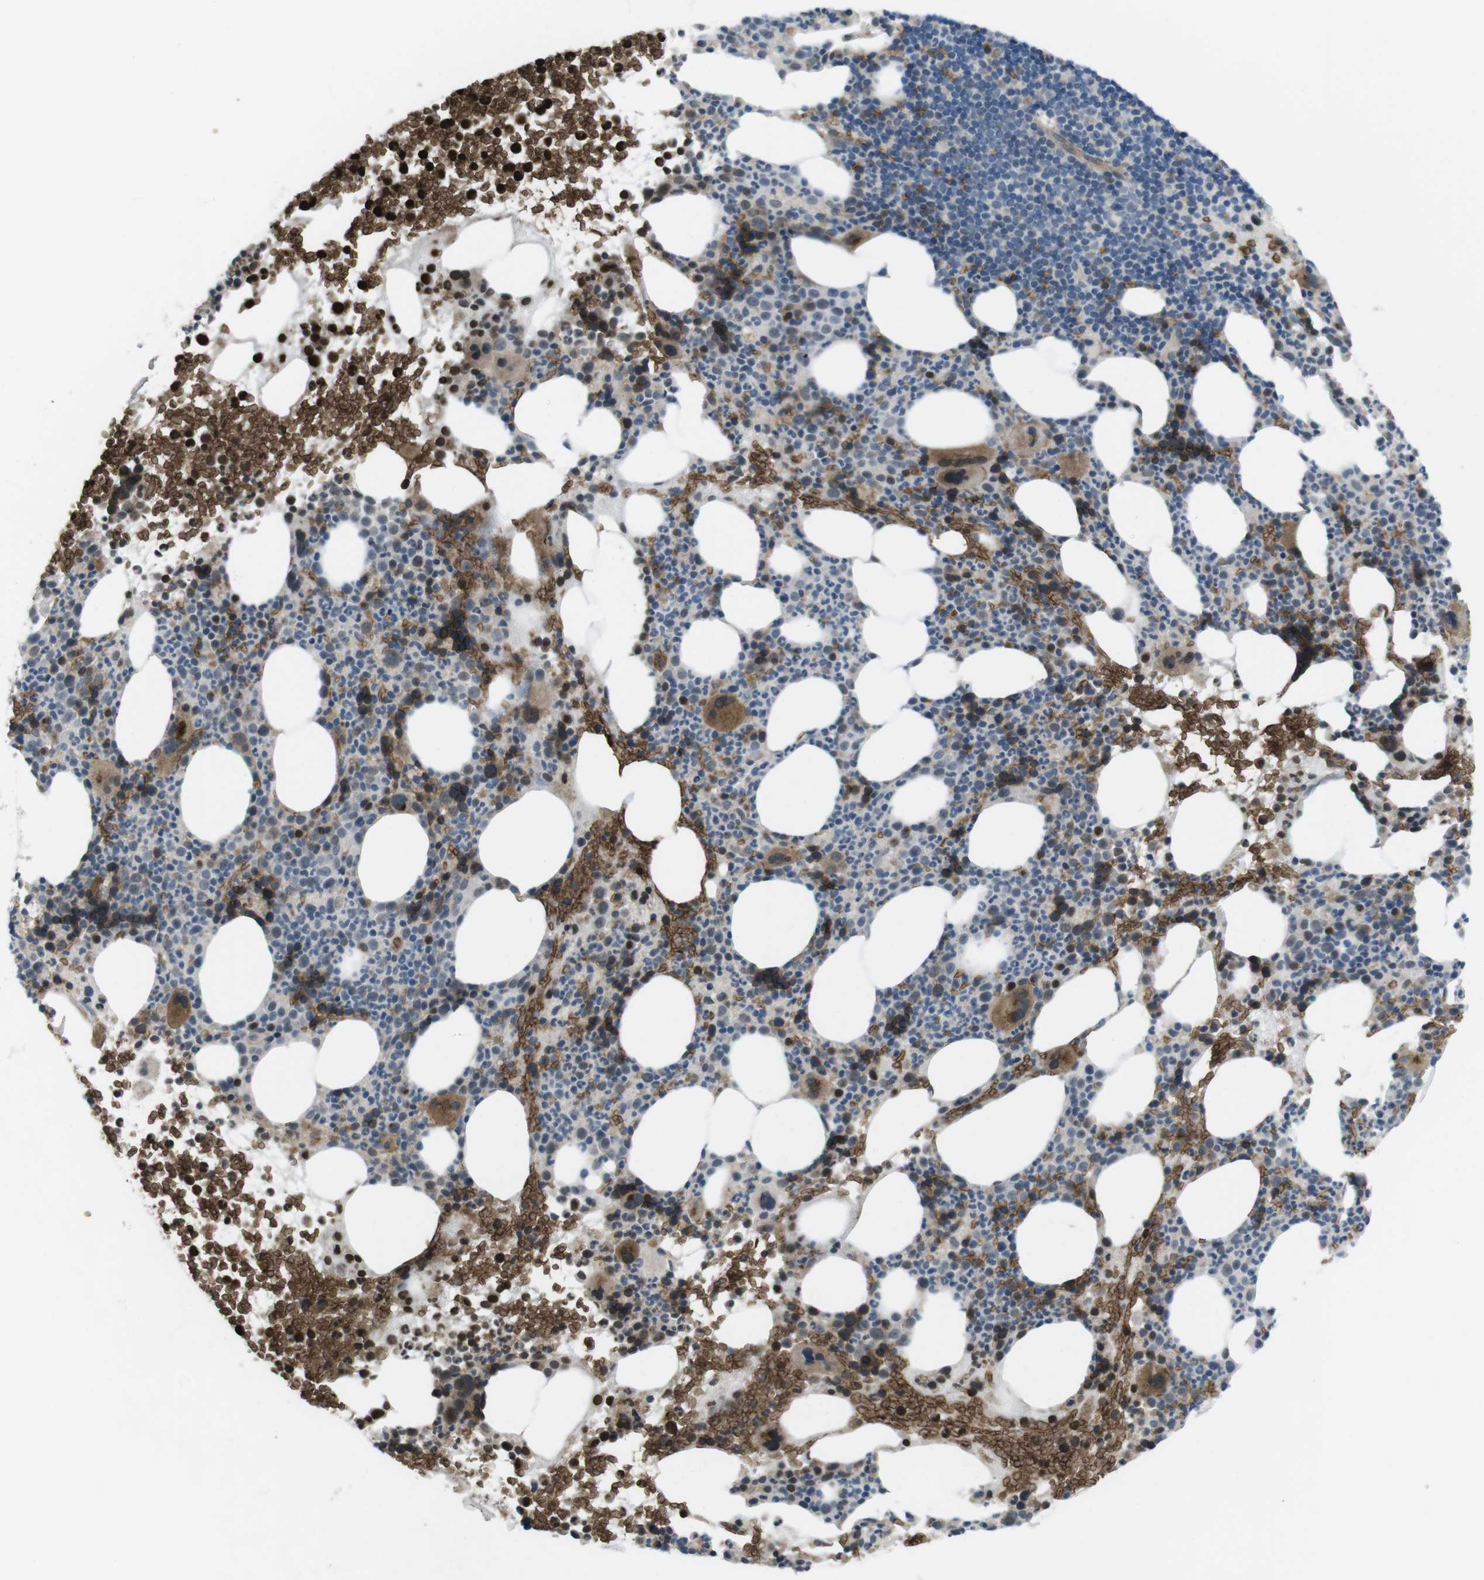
{"staining": {"intensity": "moderate", "quantity": "25%-75%", "location": "cytoplasmic/membranous"}, "tissue": "bone marrow", "cell_type": "Hematopoietic cells", "image_type": "normal", "snomed": [{"axis": "morphology", "description": "Normal tissue, NOS"}, {"axis": "morphology", "description": "Inflammation, NOS"}, {"axis": "topography", "description": "Bone marrow"}], "caption": "Protein expression analysis of normal bone marrow reveals moderate cytoplasmic/membranous expression in approximately 25%-75% of hematopoietic cells. Nuclei are stained in blue.", "gene": "GYPA", "patient": {"sex": "male", "age": 73}}